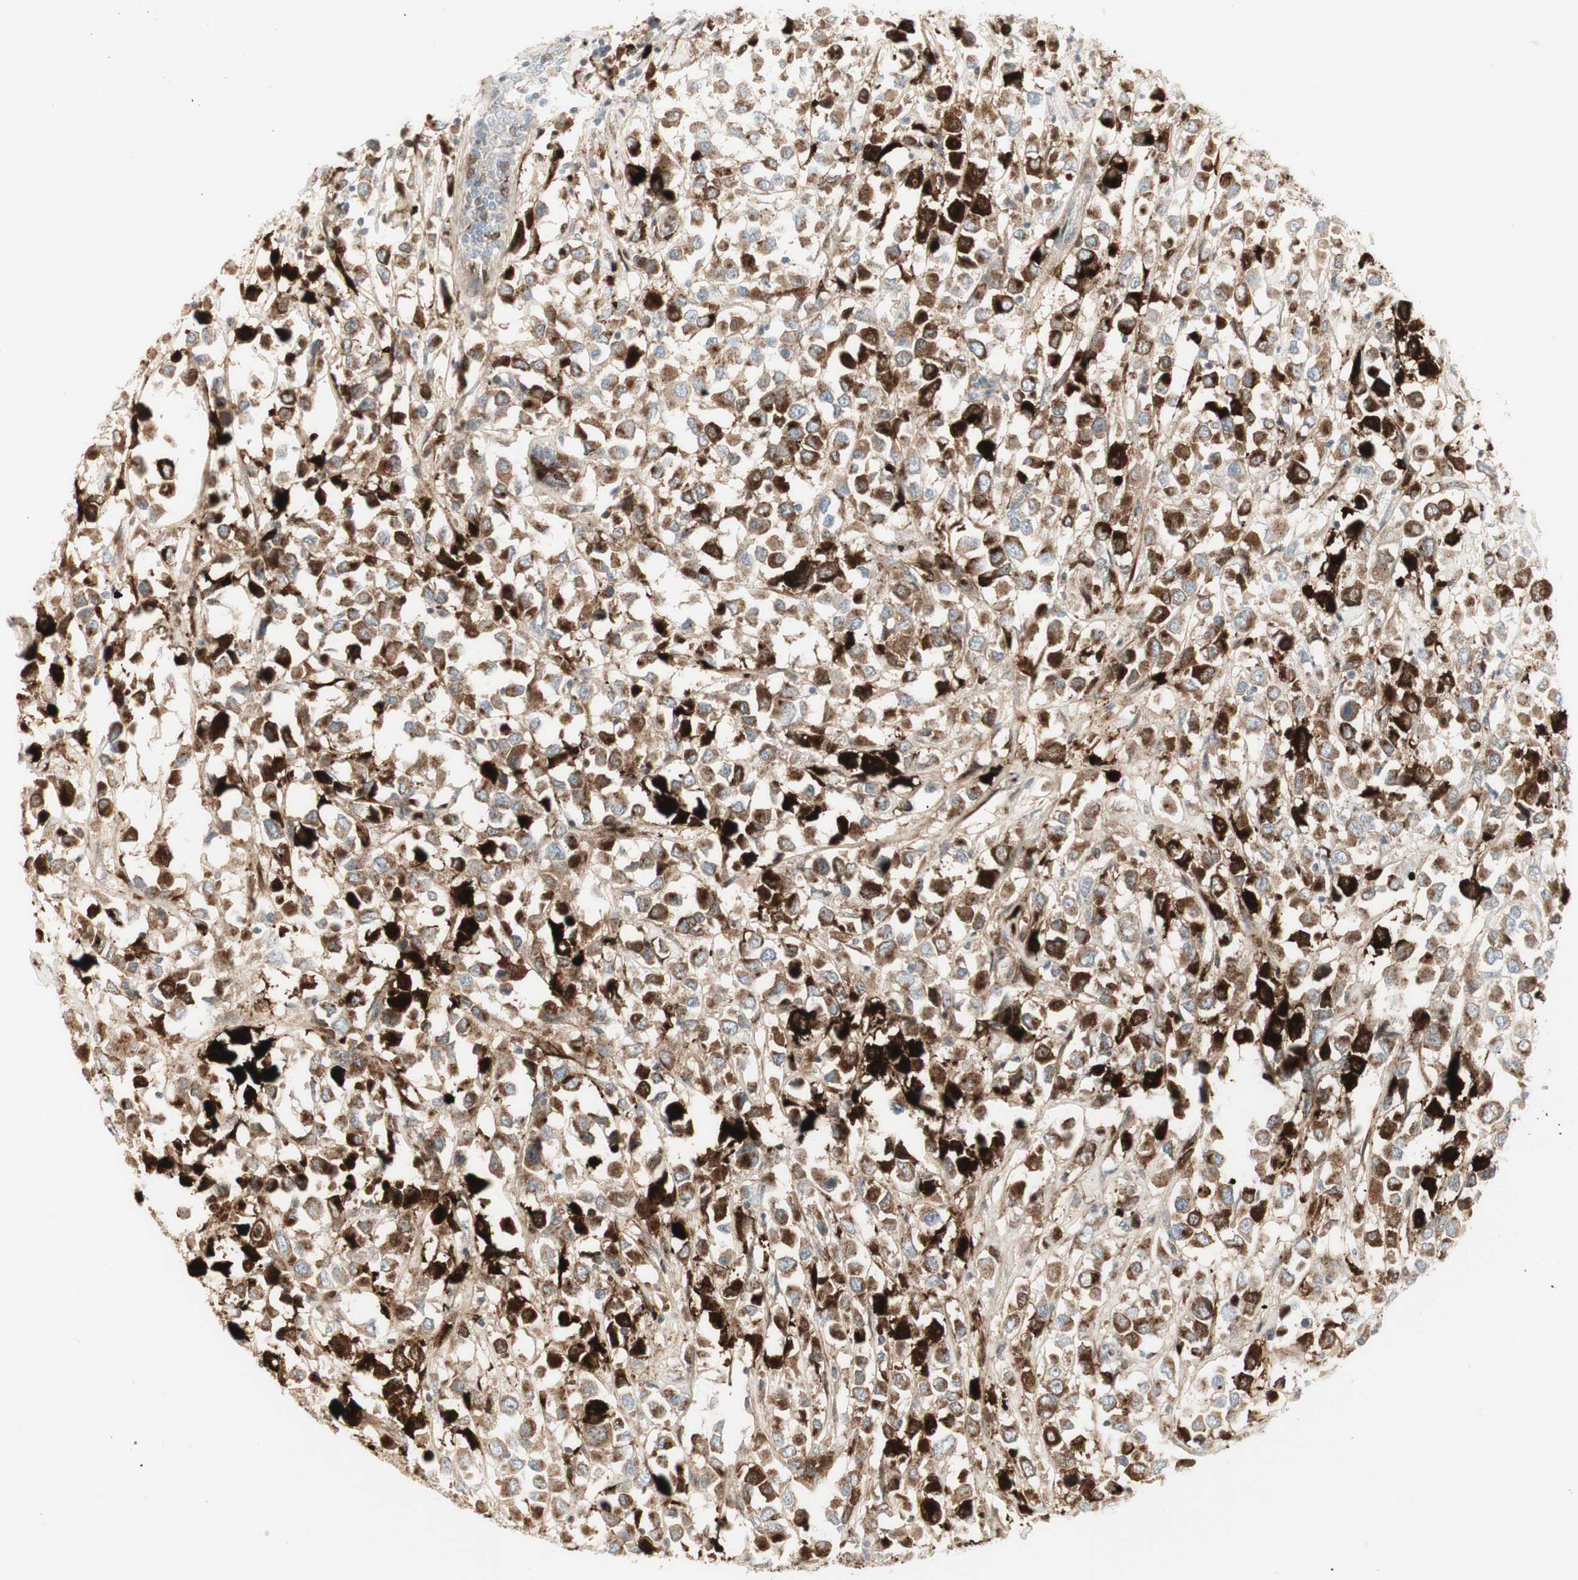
{"staining": {"intensity": "strong", "quantity": ">75%", "location": "cytoplasmic/membranous"}, "tissue": "breast cancer", "cell_type": "Tumor cells", "image_type": "cancer", "snomed": [{"axis": "morphology", "description": "Duct carcinoma"}, {"axis": "topography", "description": "Breast"}], "caption": "Human breast cancer stained with a brown dye displays strong cytoplasmic/membranous positive staining in approximately >75% of tumor cells.", "gene": "MDK", "patient": {"sex": "female", "age": 61}}